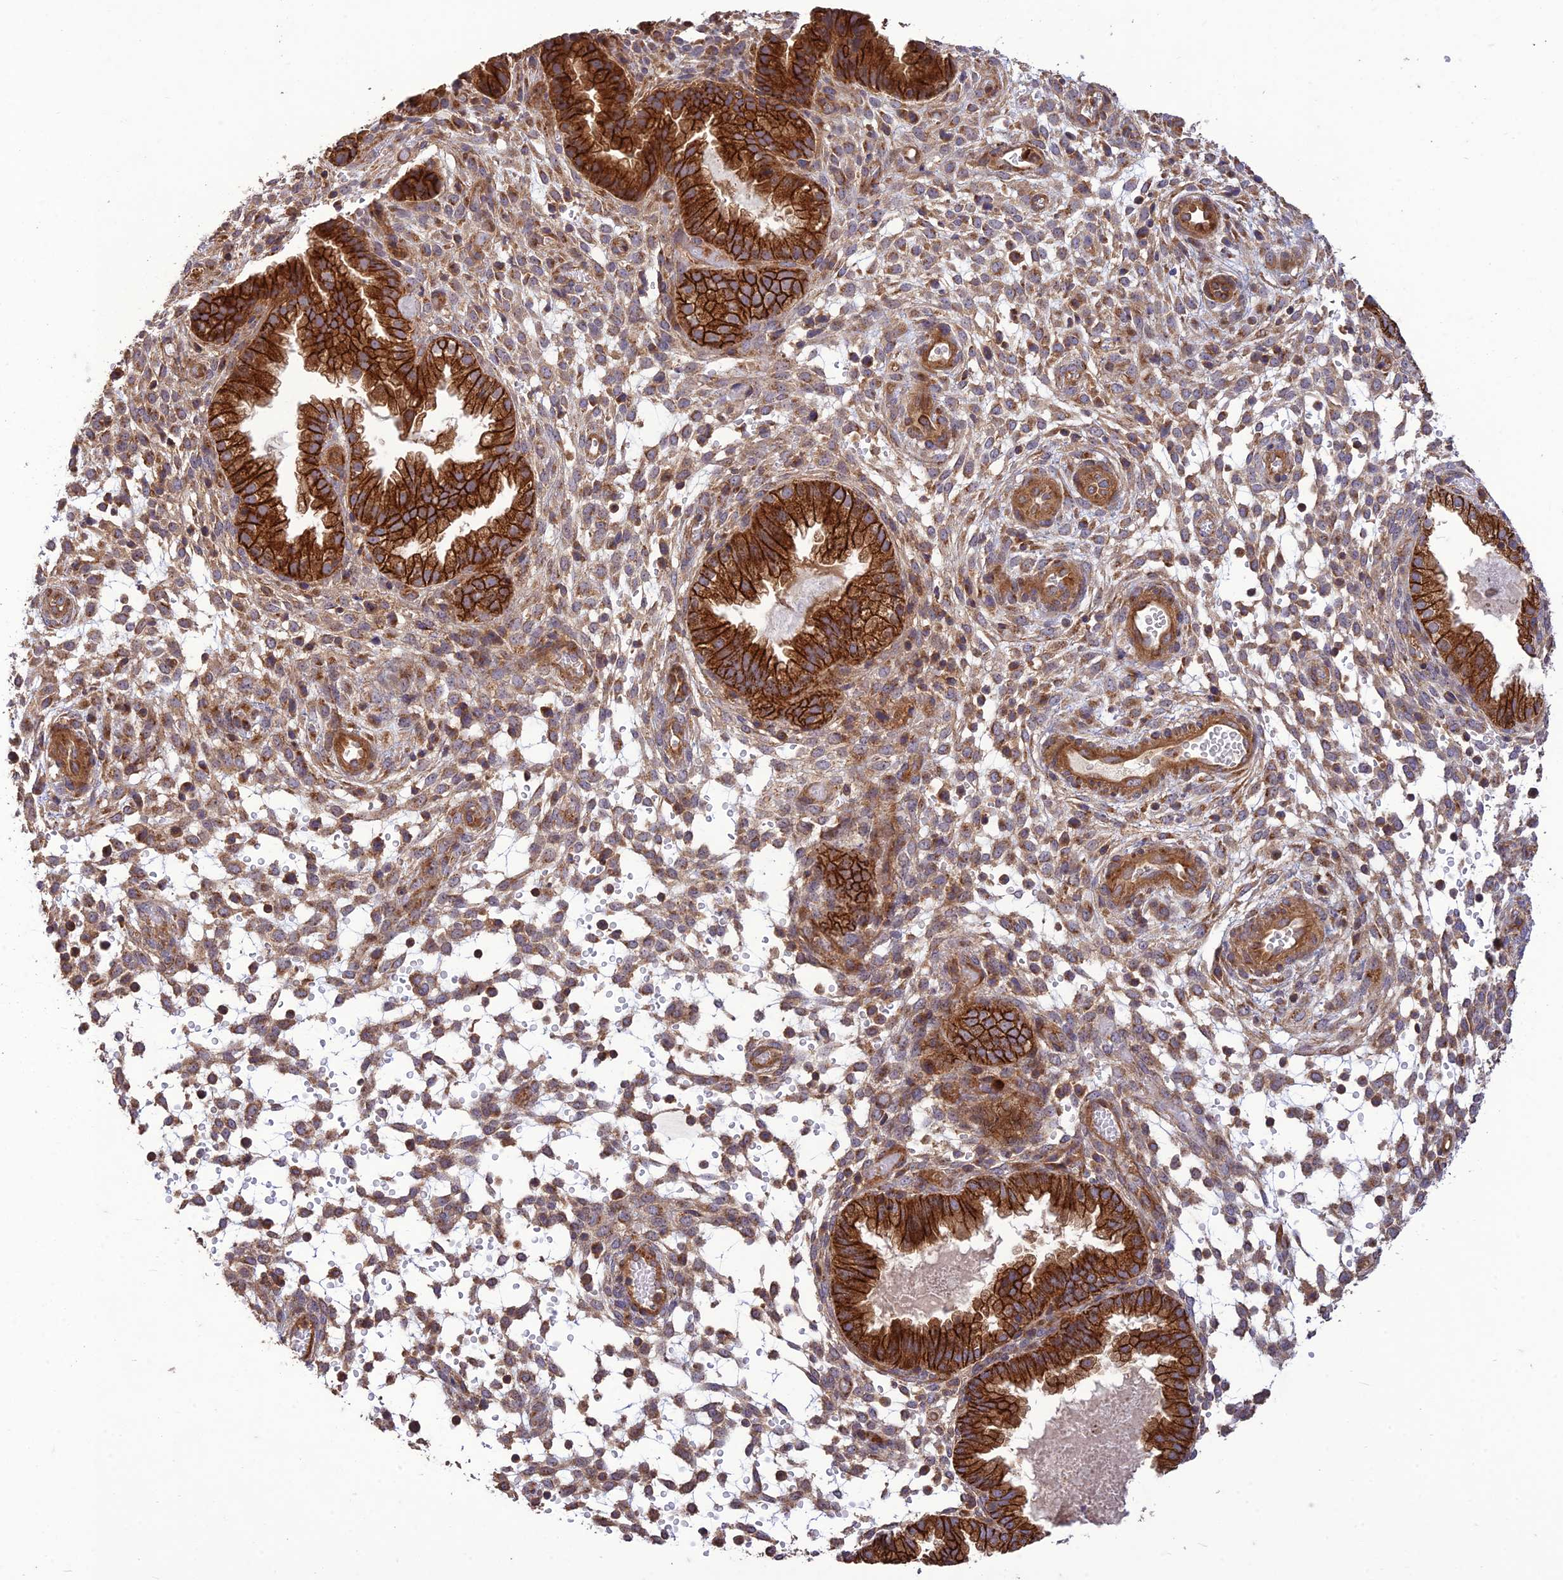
{"staining": {"intensity": "moderate", "quantity": ">75%", "location": "cytoplasmic/membranous"}, "tissue": "endometrium", "cell_type": "Cells in endometrial stroma", "image_type": "normal", "snomed": [{"axis": "morphology", "description": "Normal tissue, NOS"}, {"axis": "topography", "description": "Endometrium"}], "caption": "Immunohistochemistry (DAB (3,3'-diaminobenzidine)) staining of benign human endometrium displays moderate cytoplasmic/membranous protein positivity in about >75% of cells in endometrial stroma.", "gene": "TMEM131L", "patient": {"sex": "female", "age": 33}}